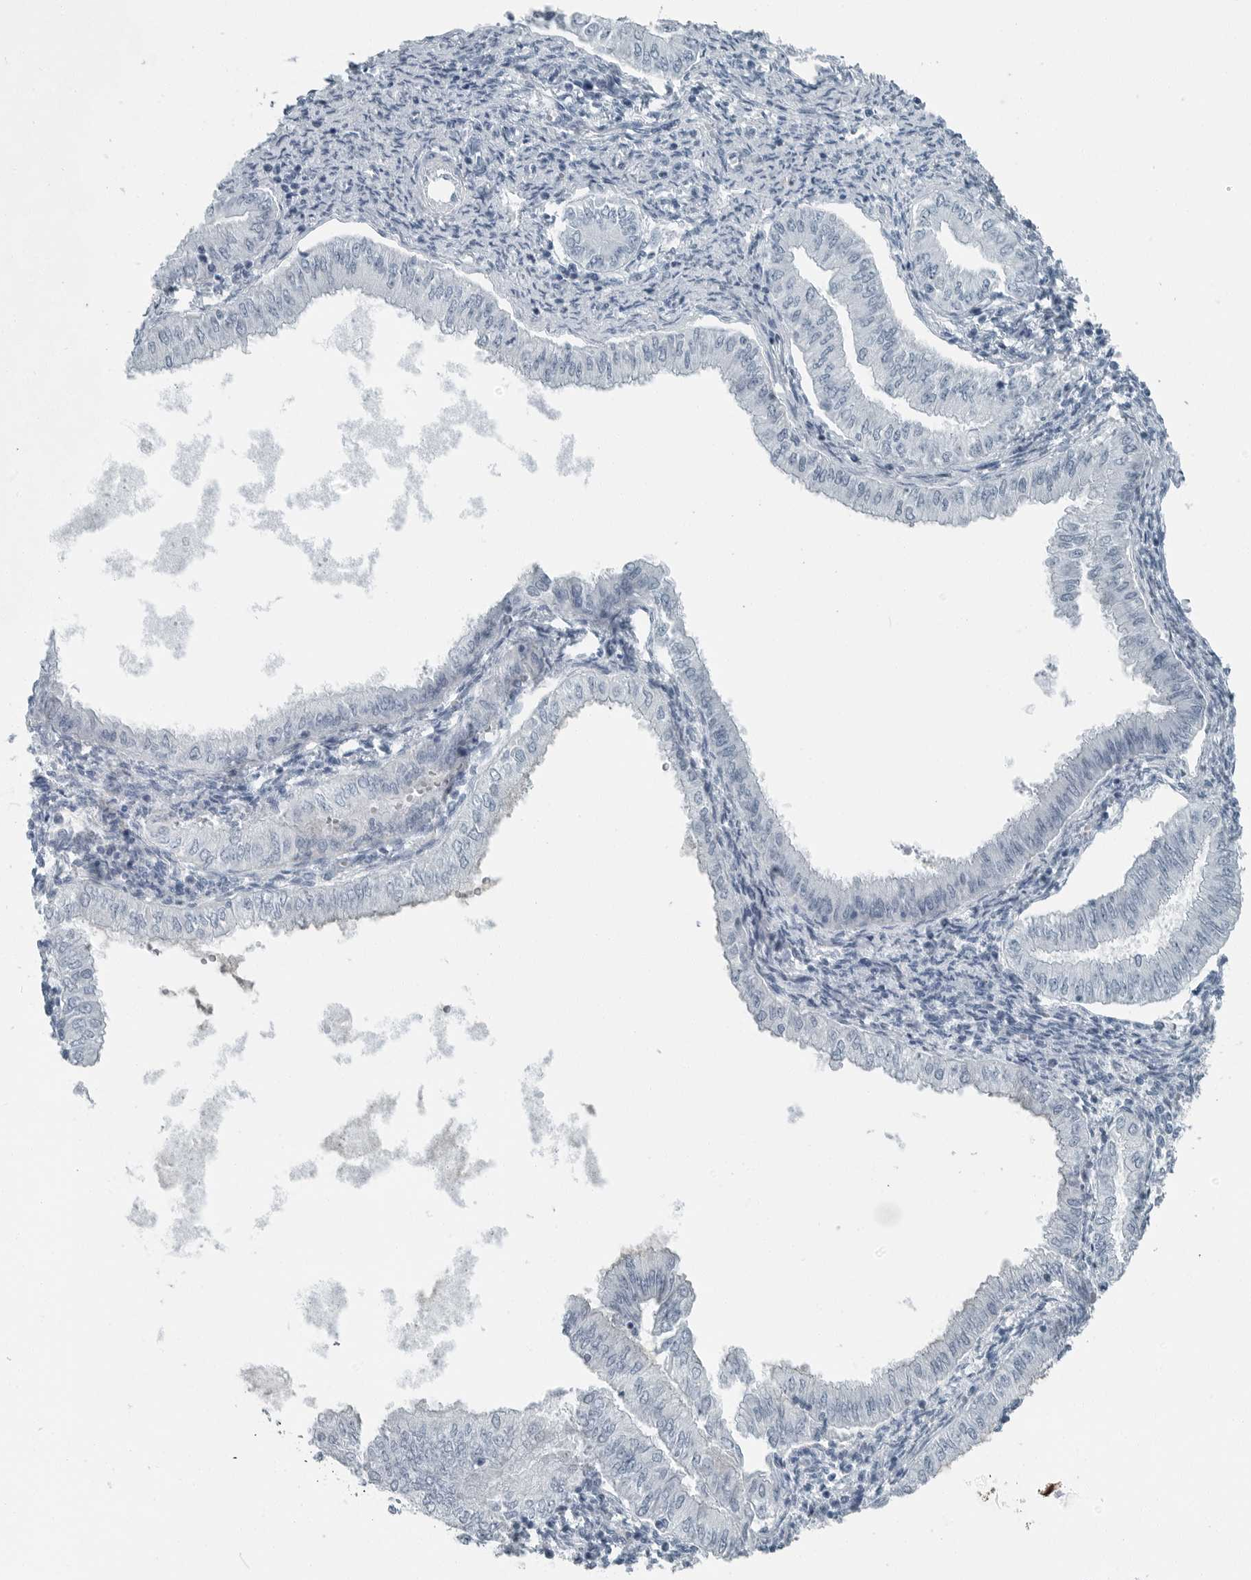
{"staining": {"intensity": "negative", "quantity": "none", "location": "none"}, "tissue": "endometrial cancer", "cell_type": "Tumor cells", "image_type": "cancer", "snomed": [{"axis": "morphology", "description": "Normal tissue, NOS"}, {"axis": "morphology", "description": "Adenocarcinoma, NOS"}, {"axis": "topography", "description": "Endometrium"}], "caption": "High magnification brightfield microscopy of adenocarcinoma (endometrial) stained with DAB (brown) and counterstained with hematoxylin (blue): tumor cells show no significant staining.", "gene": "ZPBP2", "patient": {"sex": "female", "age": 53}}